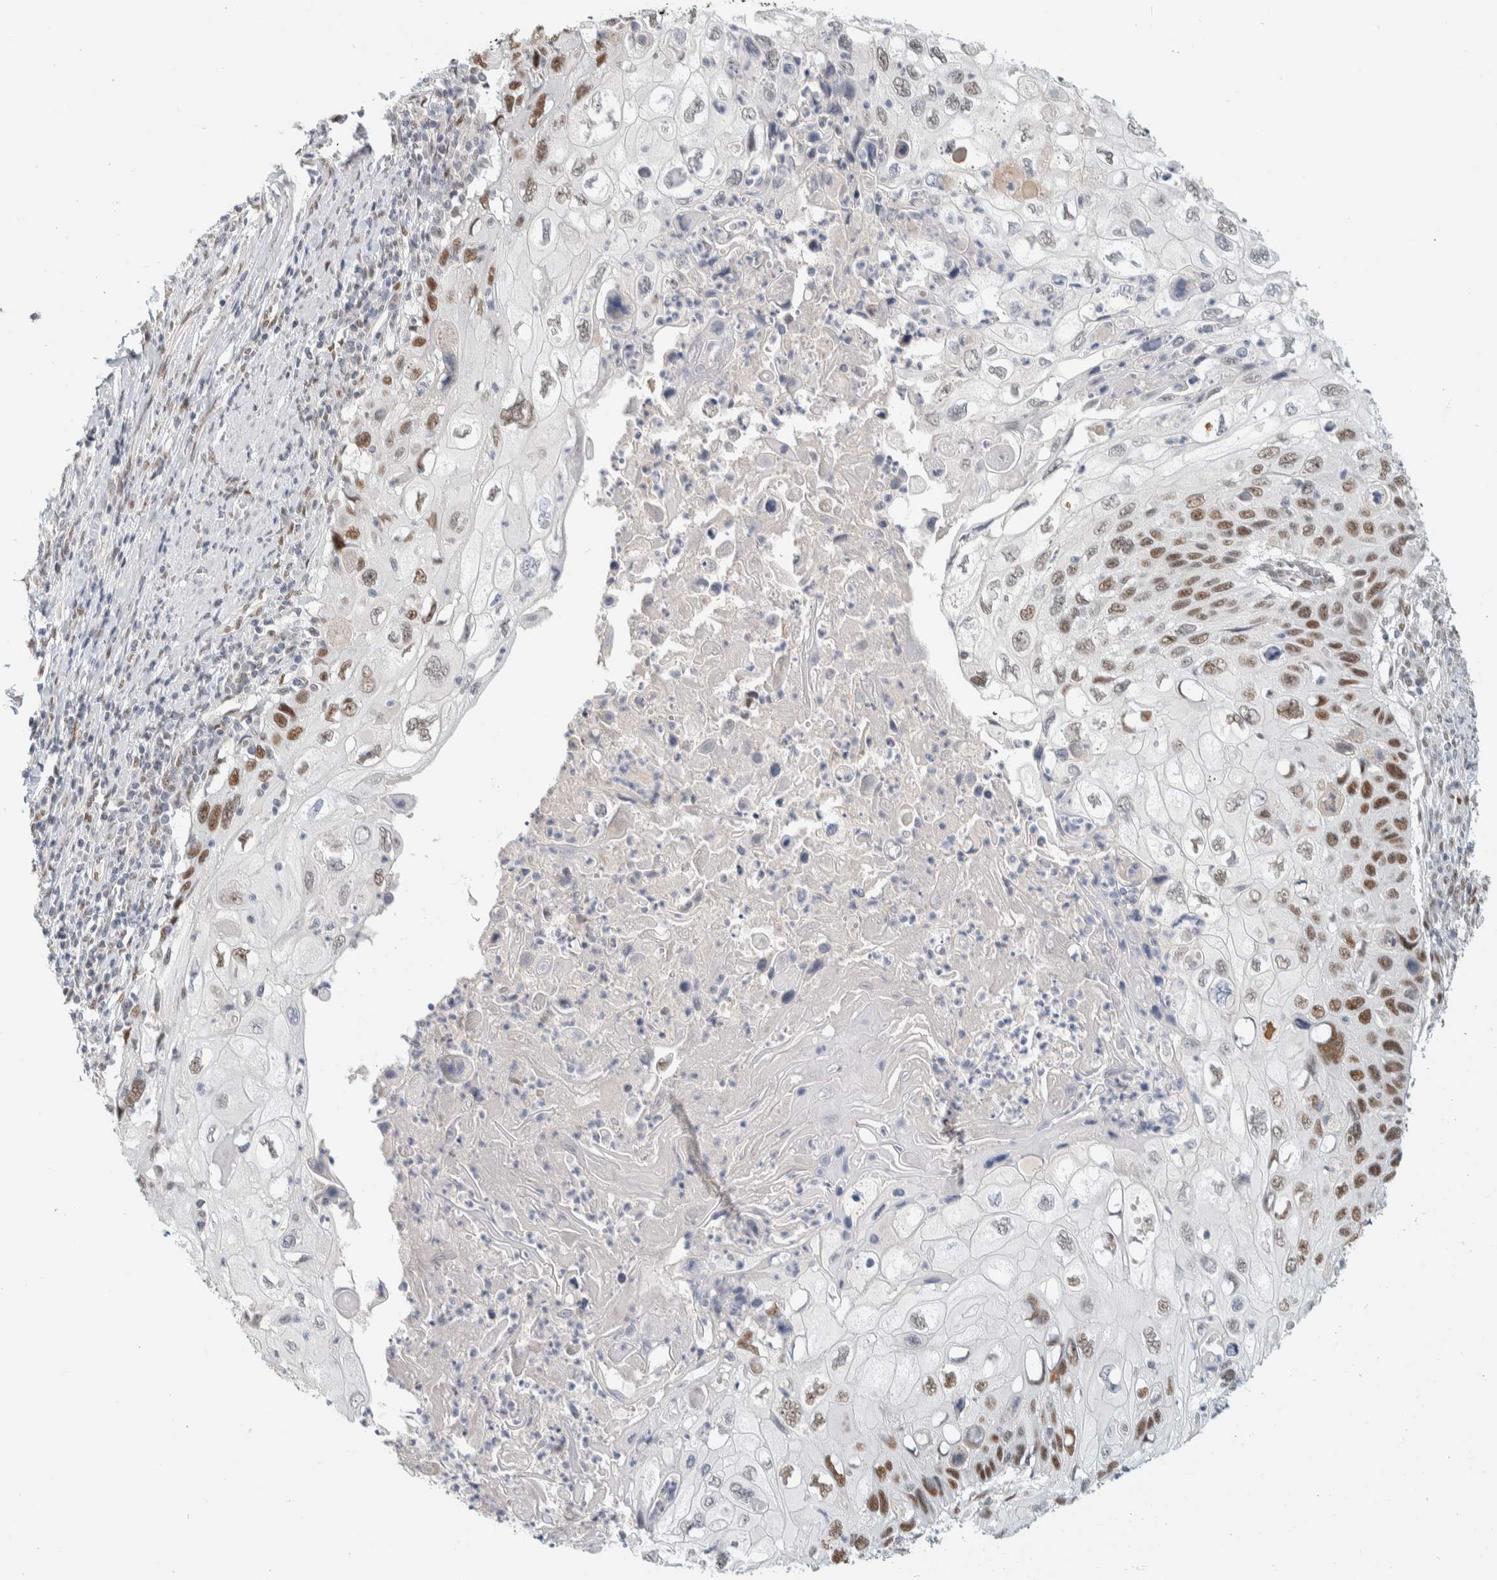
{"staining": {"intensity": "moderate", "quantity": ">75%", "location": "nuclear"}, "tissue": "cervical cancer", "cell_type": "Tumor cells", "image_type": "cancer", "snomed": [{"axis": "morphology", "description": "Squamous cell carcinoma, NOS"}, {"axis": "topography", "description": "Cervix"}], "caption": "DAB immunohistochemical staining of human cervical cancer (squamous cell carcinoma) demonstrates moderate nuclear protein staining in approximately >75% of tumor cells. The staining was performed using DAB to visualize the protein expression in brown, while the nuclei were stained in blue with hematoxylin (Magnification: 20x).", "gene": "PUS7", "patient": {"sex": "female", "age": 70}}